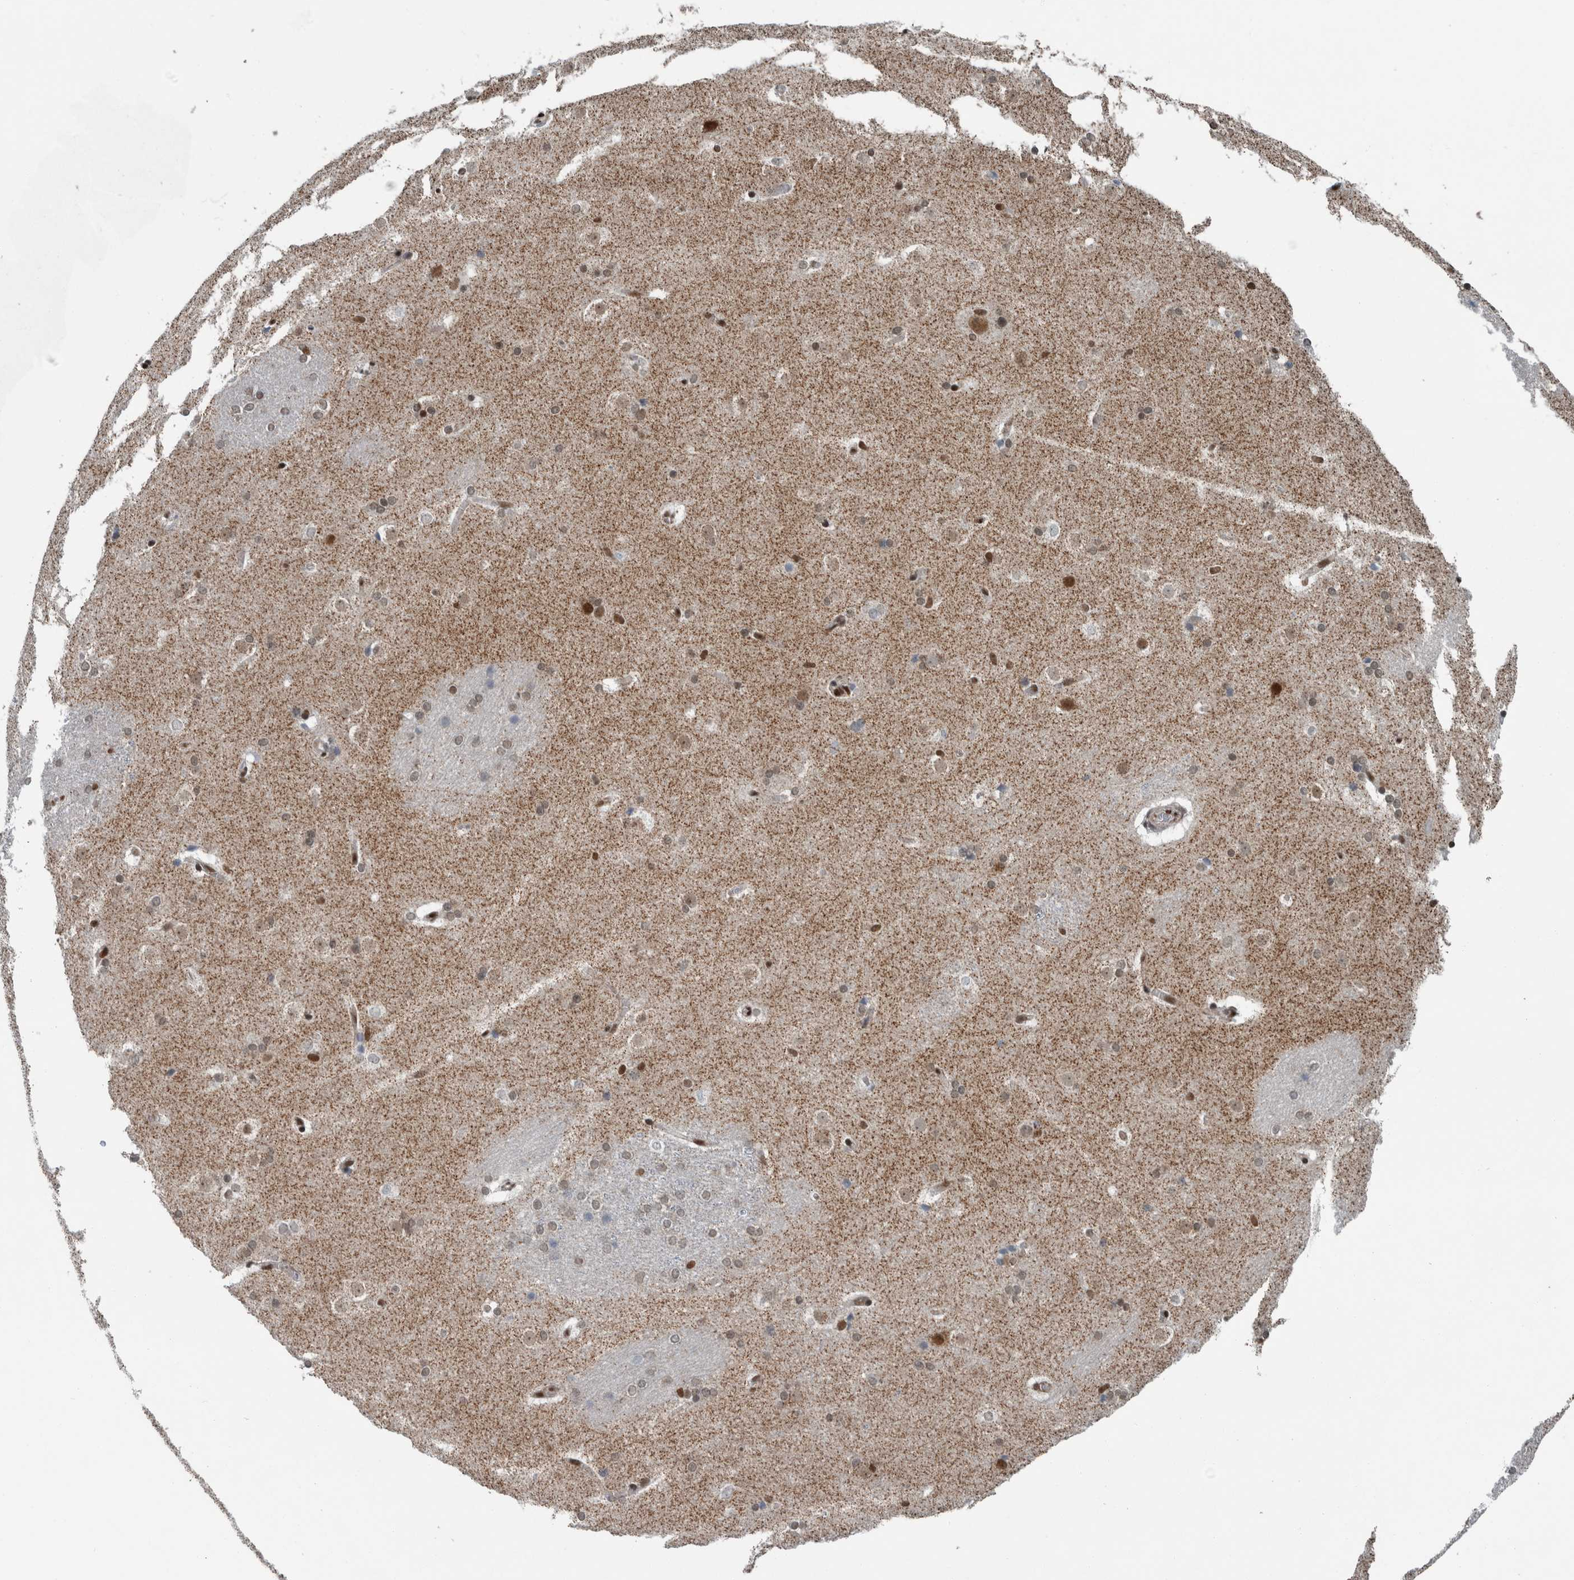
{"staining": {"intensity": "moderate", "quantity": "25%-75%", "location": "nuclear"}, "tissue": "caudate", "cell_type": "Glial cells", "image_type": "normal", "snomed": [{"axis": "morphology", "description": "Normal tissue, NOS"}, {"axis": "topography", "description": "Lateral ventricle wall"}], "caption": "High-power microscopy captured an IHC image of benign caudate, revealing moderate nuclear staining in approximately 25%-75% of glial cells. (Stains: DAB in brown, nuclei in blue, Microscopy: brightfield microscopy at high magnification).", "gene": "DNMT3A", "patient": {"sex": "female", "age": 19}}